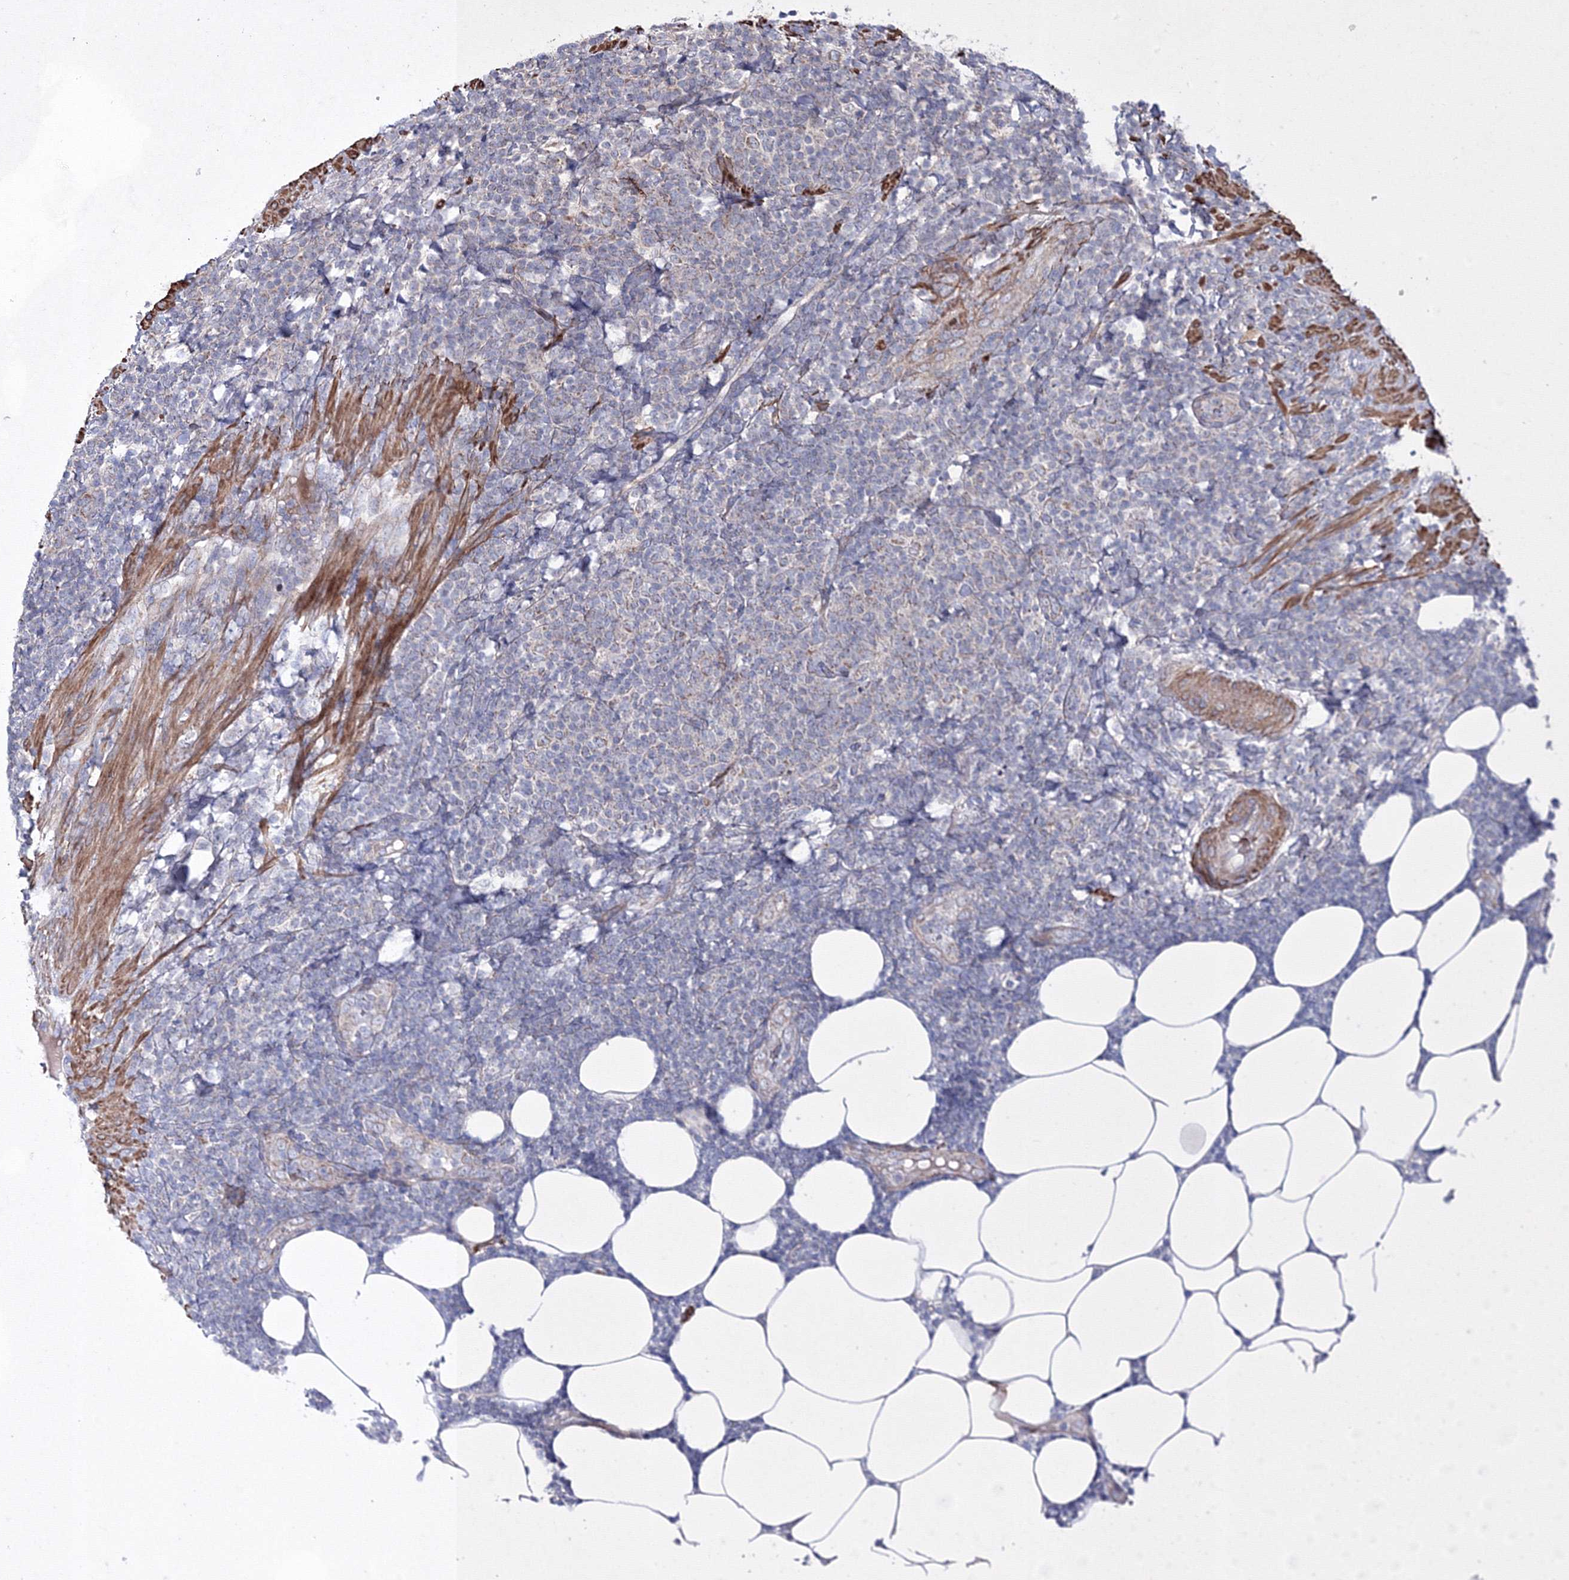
{"staining": {"intensity": "negative", "quantity": "none", "location": "none"}, "tissue": "lymphoma", "cell_type": "Tumor cells", "image_type": "cancer", "snomed": [{"axis": "morphology", "description": "Malignant lymphoma, non-Hodgkin's type, Low grade"}, {"axis": "topography", "description": "Lymph node"}], "caption": "This is an IHC image of human malignant lymphoma, non-Hodgkin's type (low-grade). There is no staining in tumor cells.", "gene": "GFM1", "patient": {"sex": "male", "age": 66}}